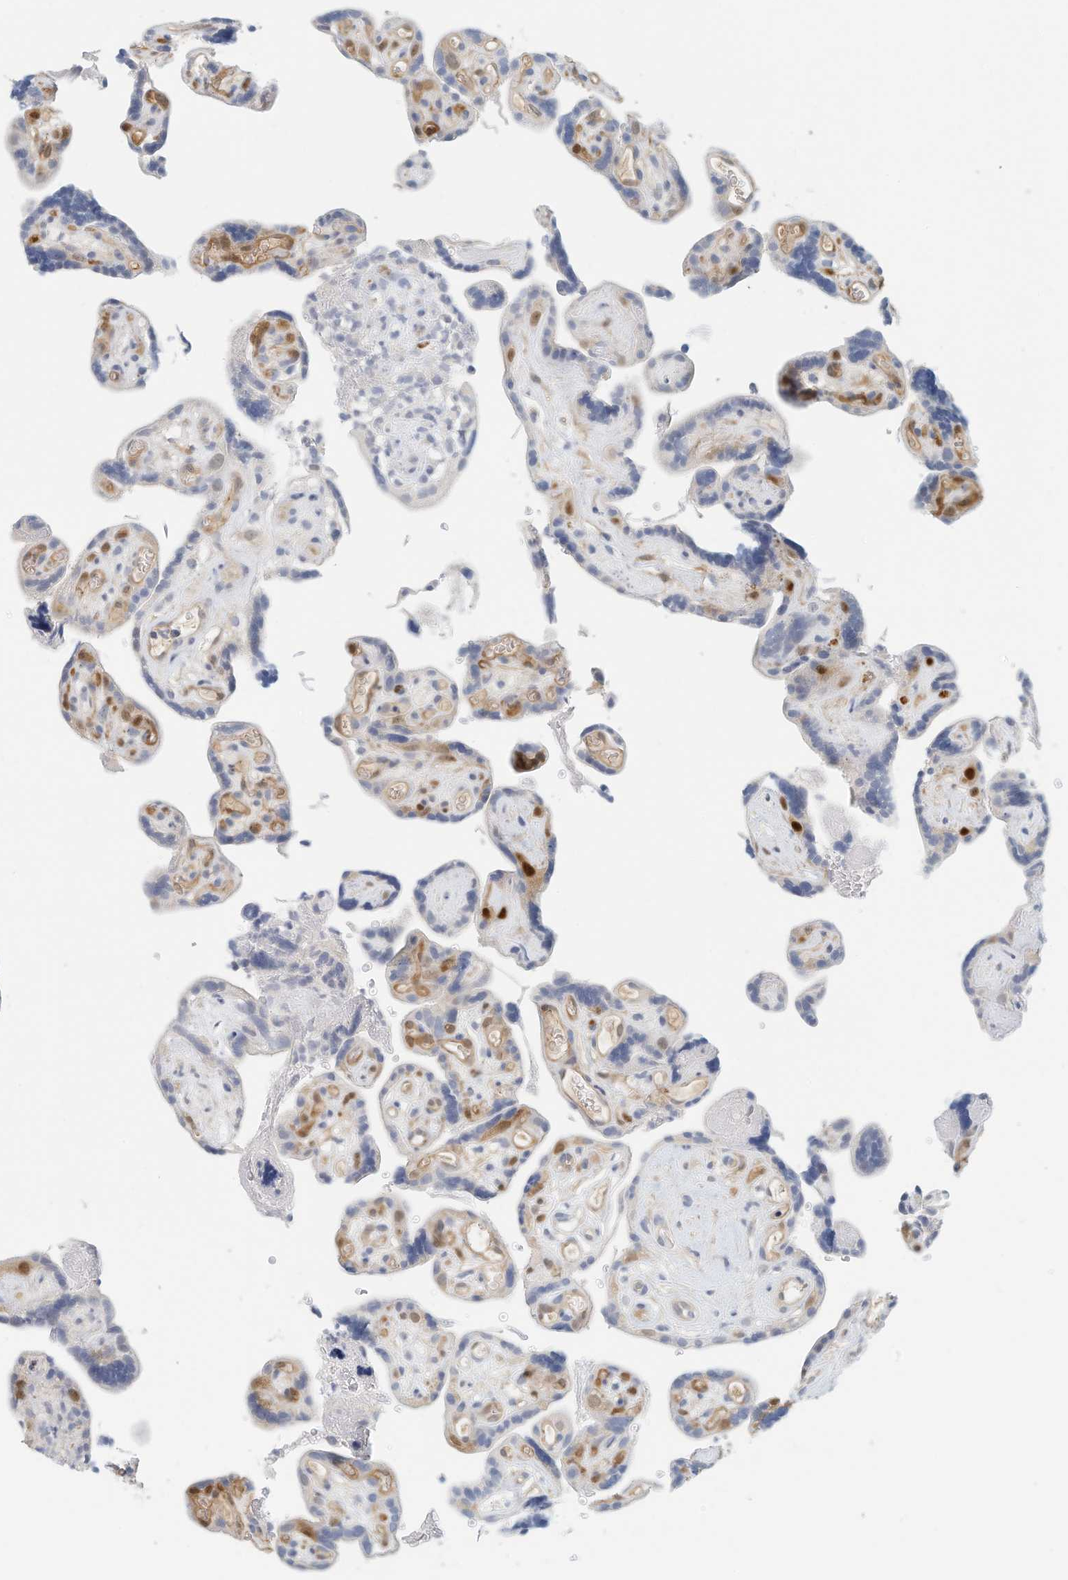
{"staining": {"intensity": "negative", "quantity": "none", "location": "none"}, "tissue": "placenta", "cell_type": "Decidual cells", "image_type": "normal", "snomed": [{"axis": "morphology", "description": "Normal tissue, NOS"}, {"axis": "topography", "description": "Placenta"}], "caption": "This photomicrograph is of normal placenta stained with immunohistochemistry (IHC) to label a protein in brown with the nuclei are counter-stained blue. There is no expression in decidual cells.", "gene": "ARHGAP28", "patient": {"sex": "female", "age": 30}}